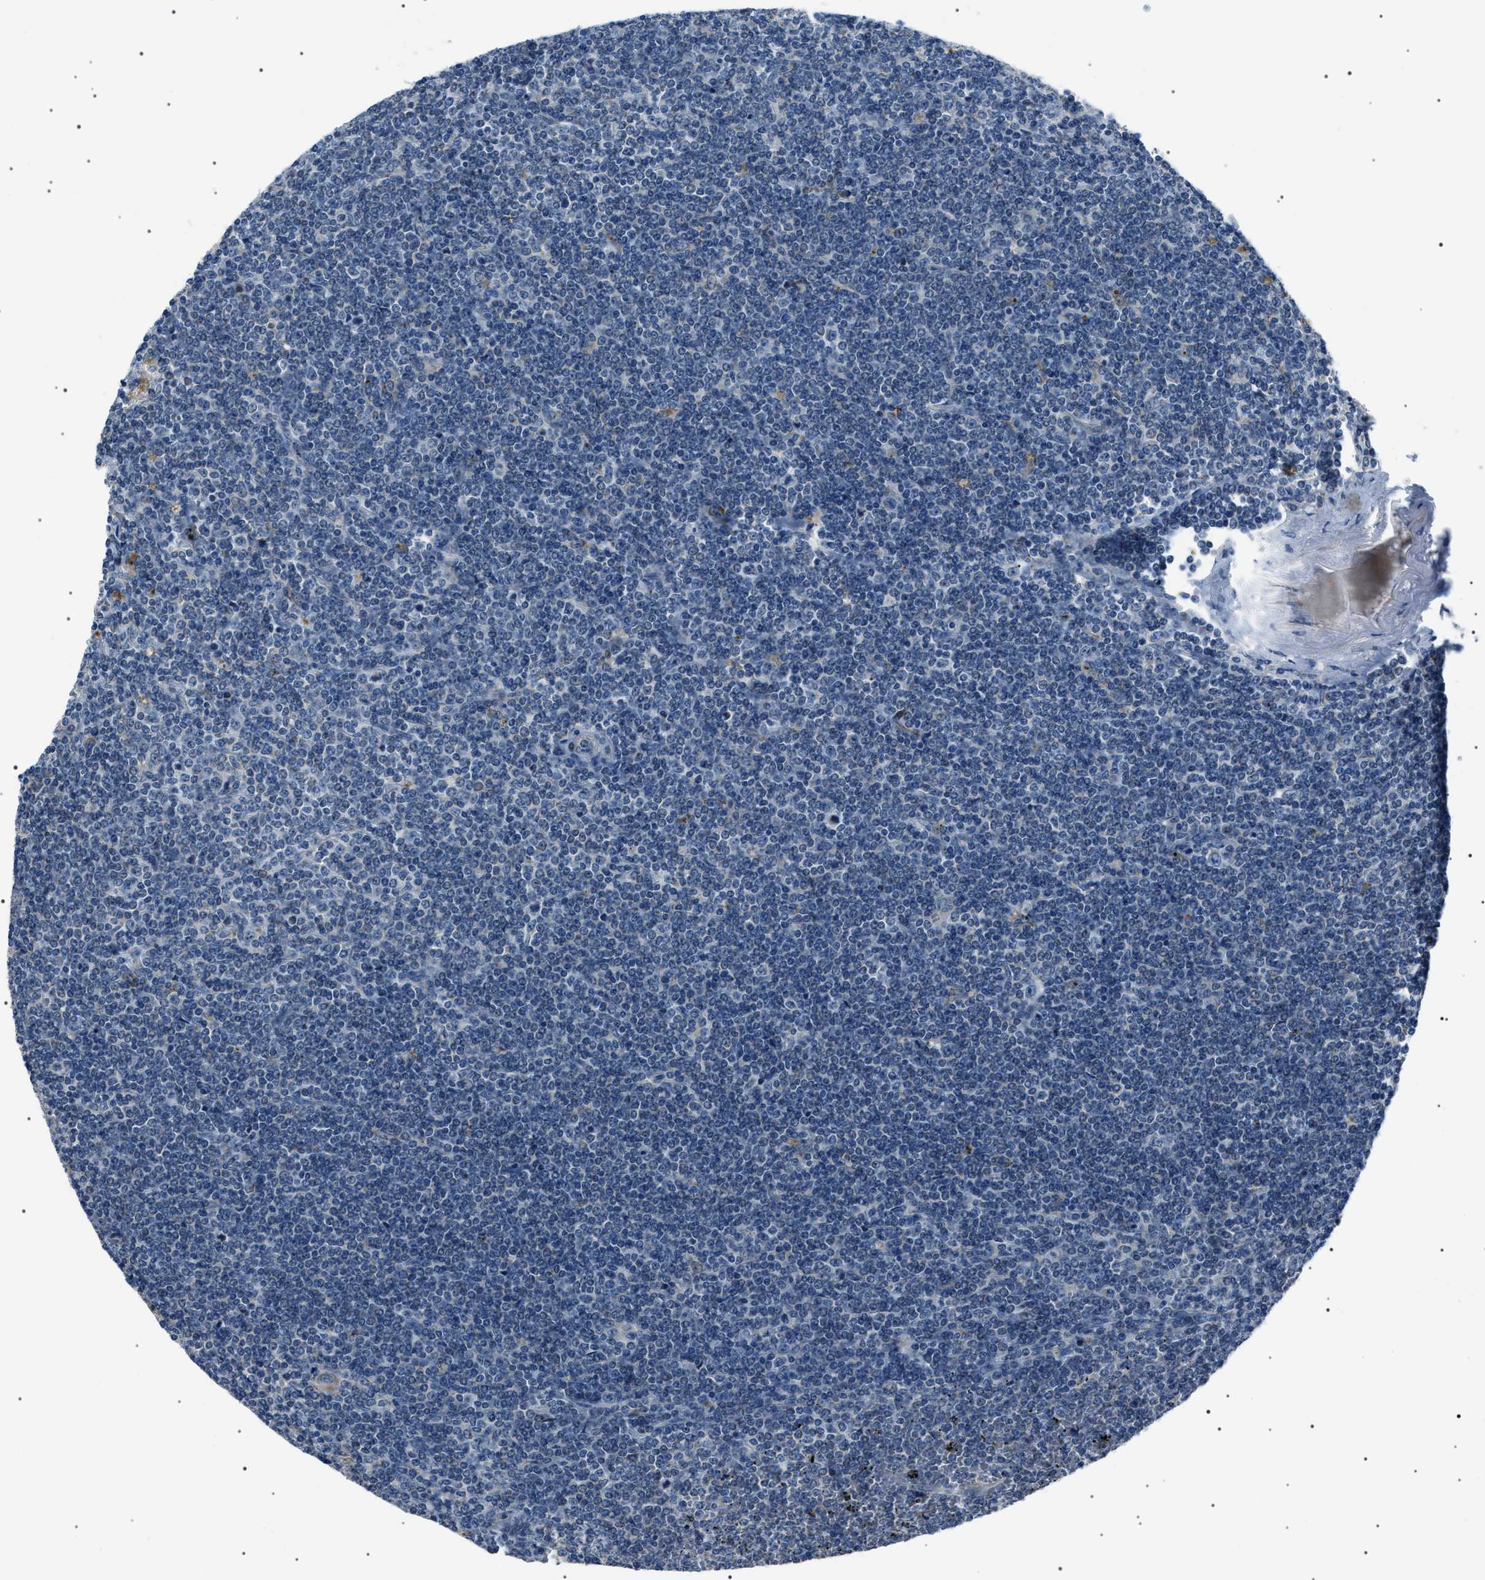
{"staining": {"intensity": "negative", "quantity": "none", "location": "none"}, "tissue": "lymphoma", "cell_type": "Tumor cells", "image_type": "cancer", "snomed": [{"axis": "morphology", "description": "Malignant lymphoma, non-Hodgkin's type, Low grade"}, {"axis": "topography", "description": "Spleen"}], "caption": "DAB (3,3'-diaminobenzidine) immunohistochemical staining of human lymphoma shows no significant expression in tumor cells. Brightfield microscopy of immunohistochemistry (IHC) stained with DAB (brown) and hematoxylin (blue), captured at high magnification.", "gene": "TMEM222", "patient": {"sex": "female", "age": 19}}